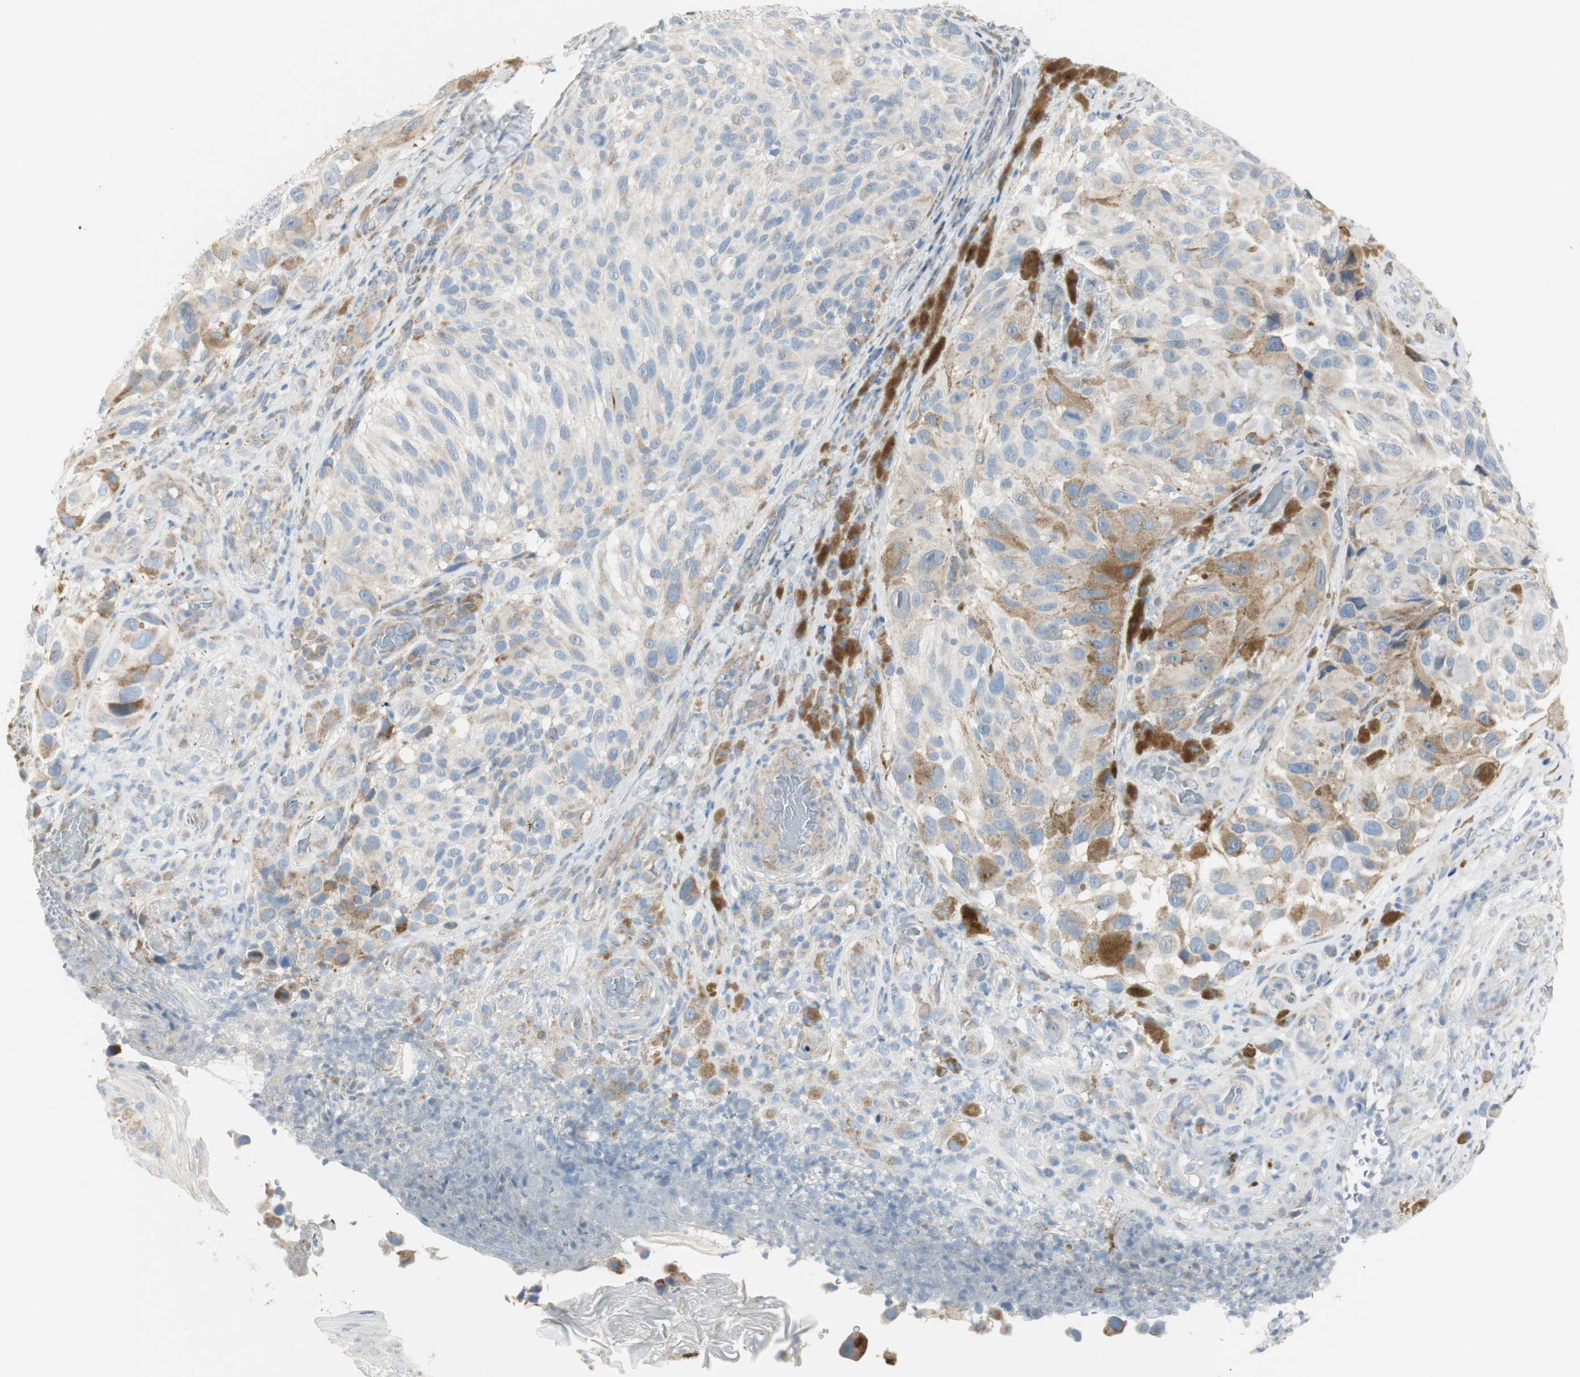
{"staining": {"intensity": "weak", "quantity": "25%-75%", "location": "cytoplasmic/membranous"}, "tissue": "melanoma", "cell_type": "Tumor cells", "image_type": "cancer", "snomed": [{"axis": "morphology", "description": "Malignant melanoma, NOS"}, {"axis": "topography", "description": "Skin"}], "caption": "Weak cytoplasmic/membranous positivity is seen in approximately 25%-75% of tumor cells in melanoma. (Brightfield microscopy of DAB IHC at high magnification).", "gene": "TNFSF11", "patient": {"sex": "female", "age": 73}}